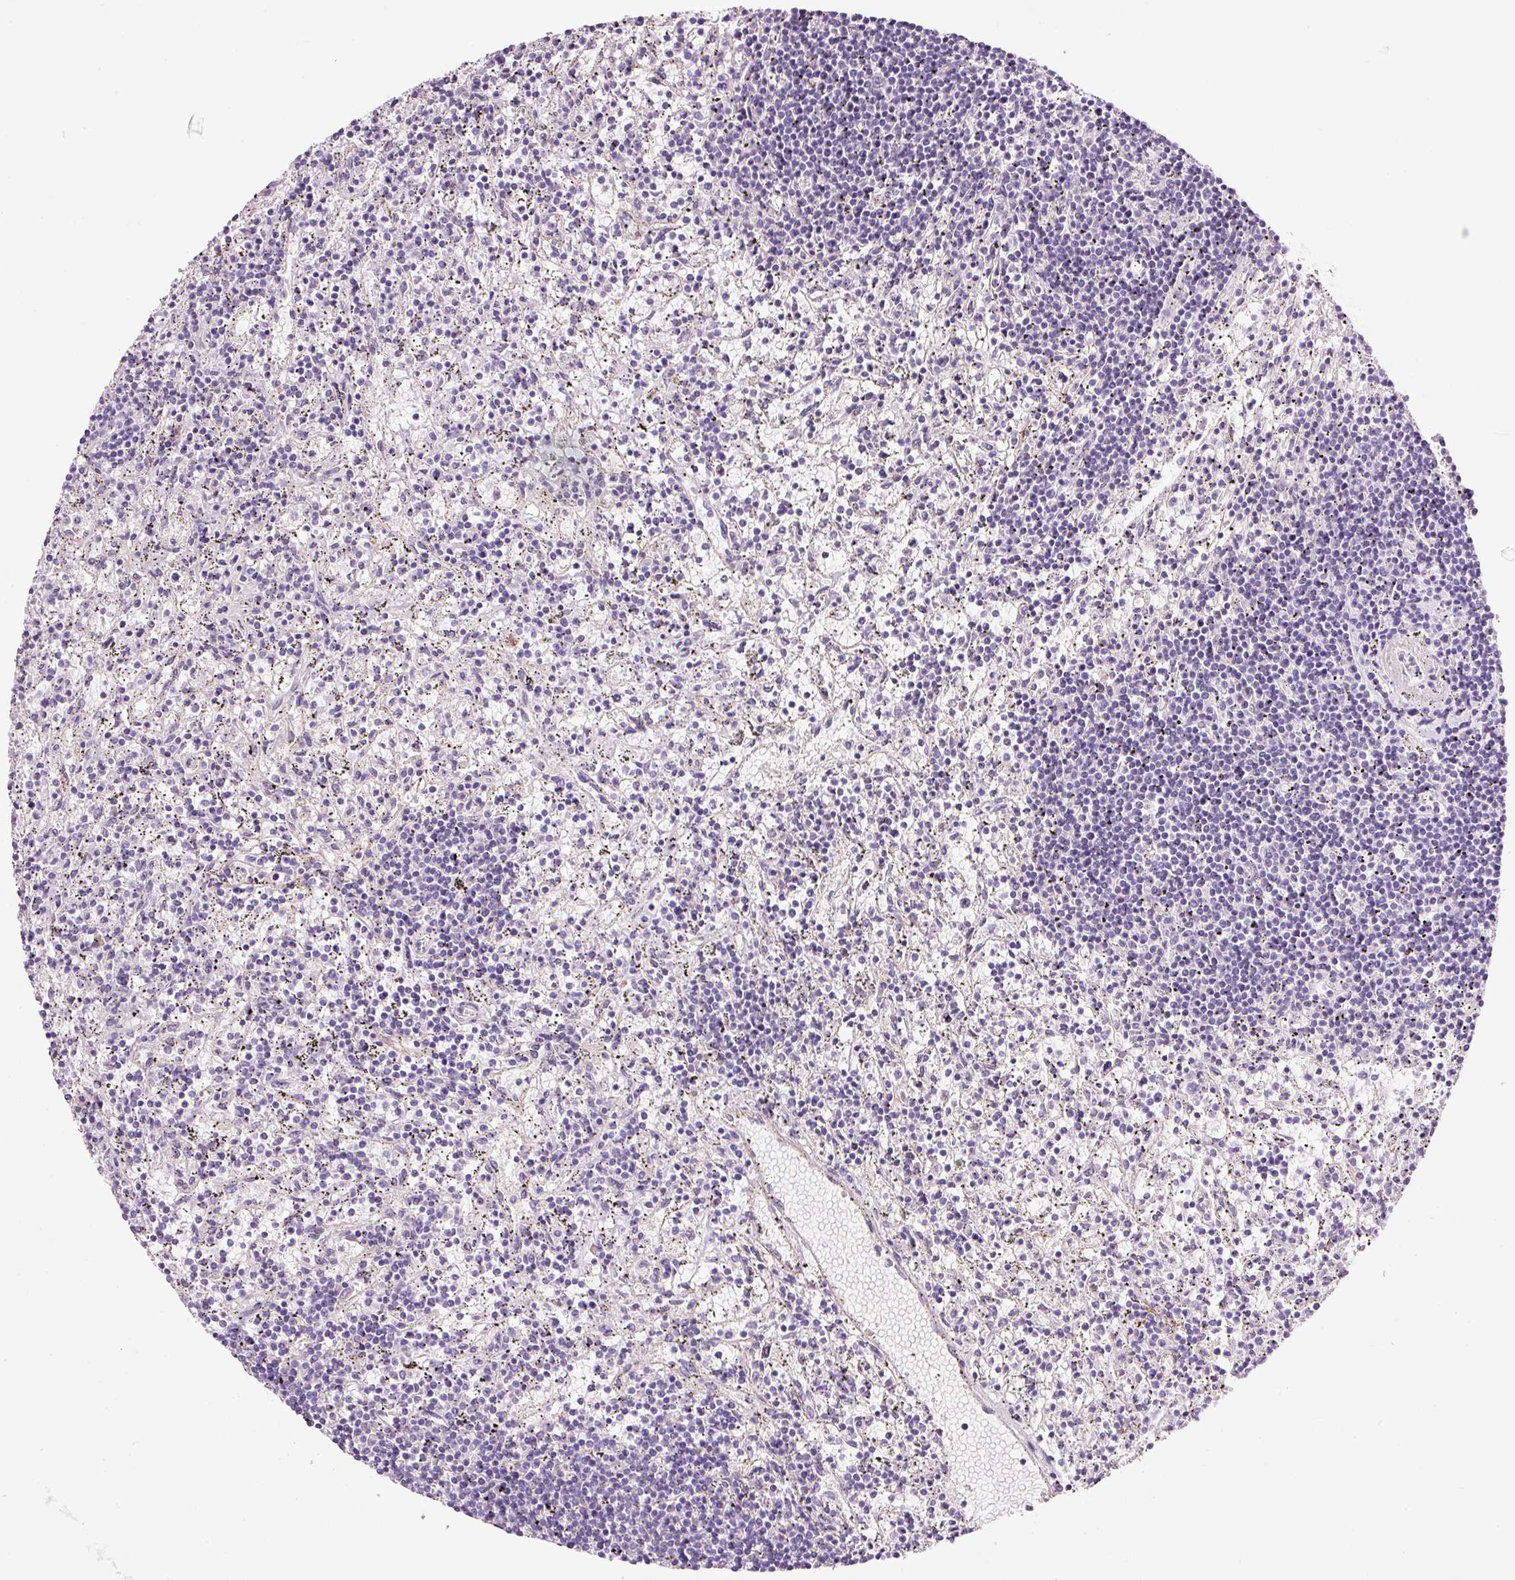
{"staining": {"intensity": "negative", "quantity": "none", "location": "none"}, "tissue": "lymphoma", "cell_type": "Tumor cells", "image_type": "cancer", "snomed": [{"axis": "morphology", "description": "Malignant lymphoma, non-Hodgkin's type, Low grade"}, {"axis": "topography", "description": "Spleen"}], "caption": "Immunohistochemical staining of lymphoma shows no significant staining in tumor cells.", "gene": "SOS2", "patient": {"sex": "male", "age": 76}}